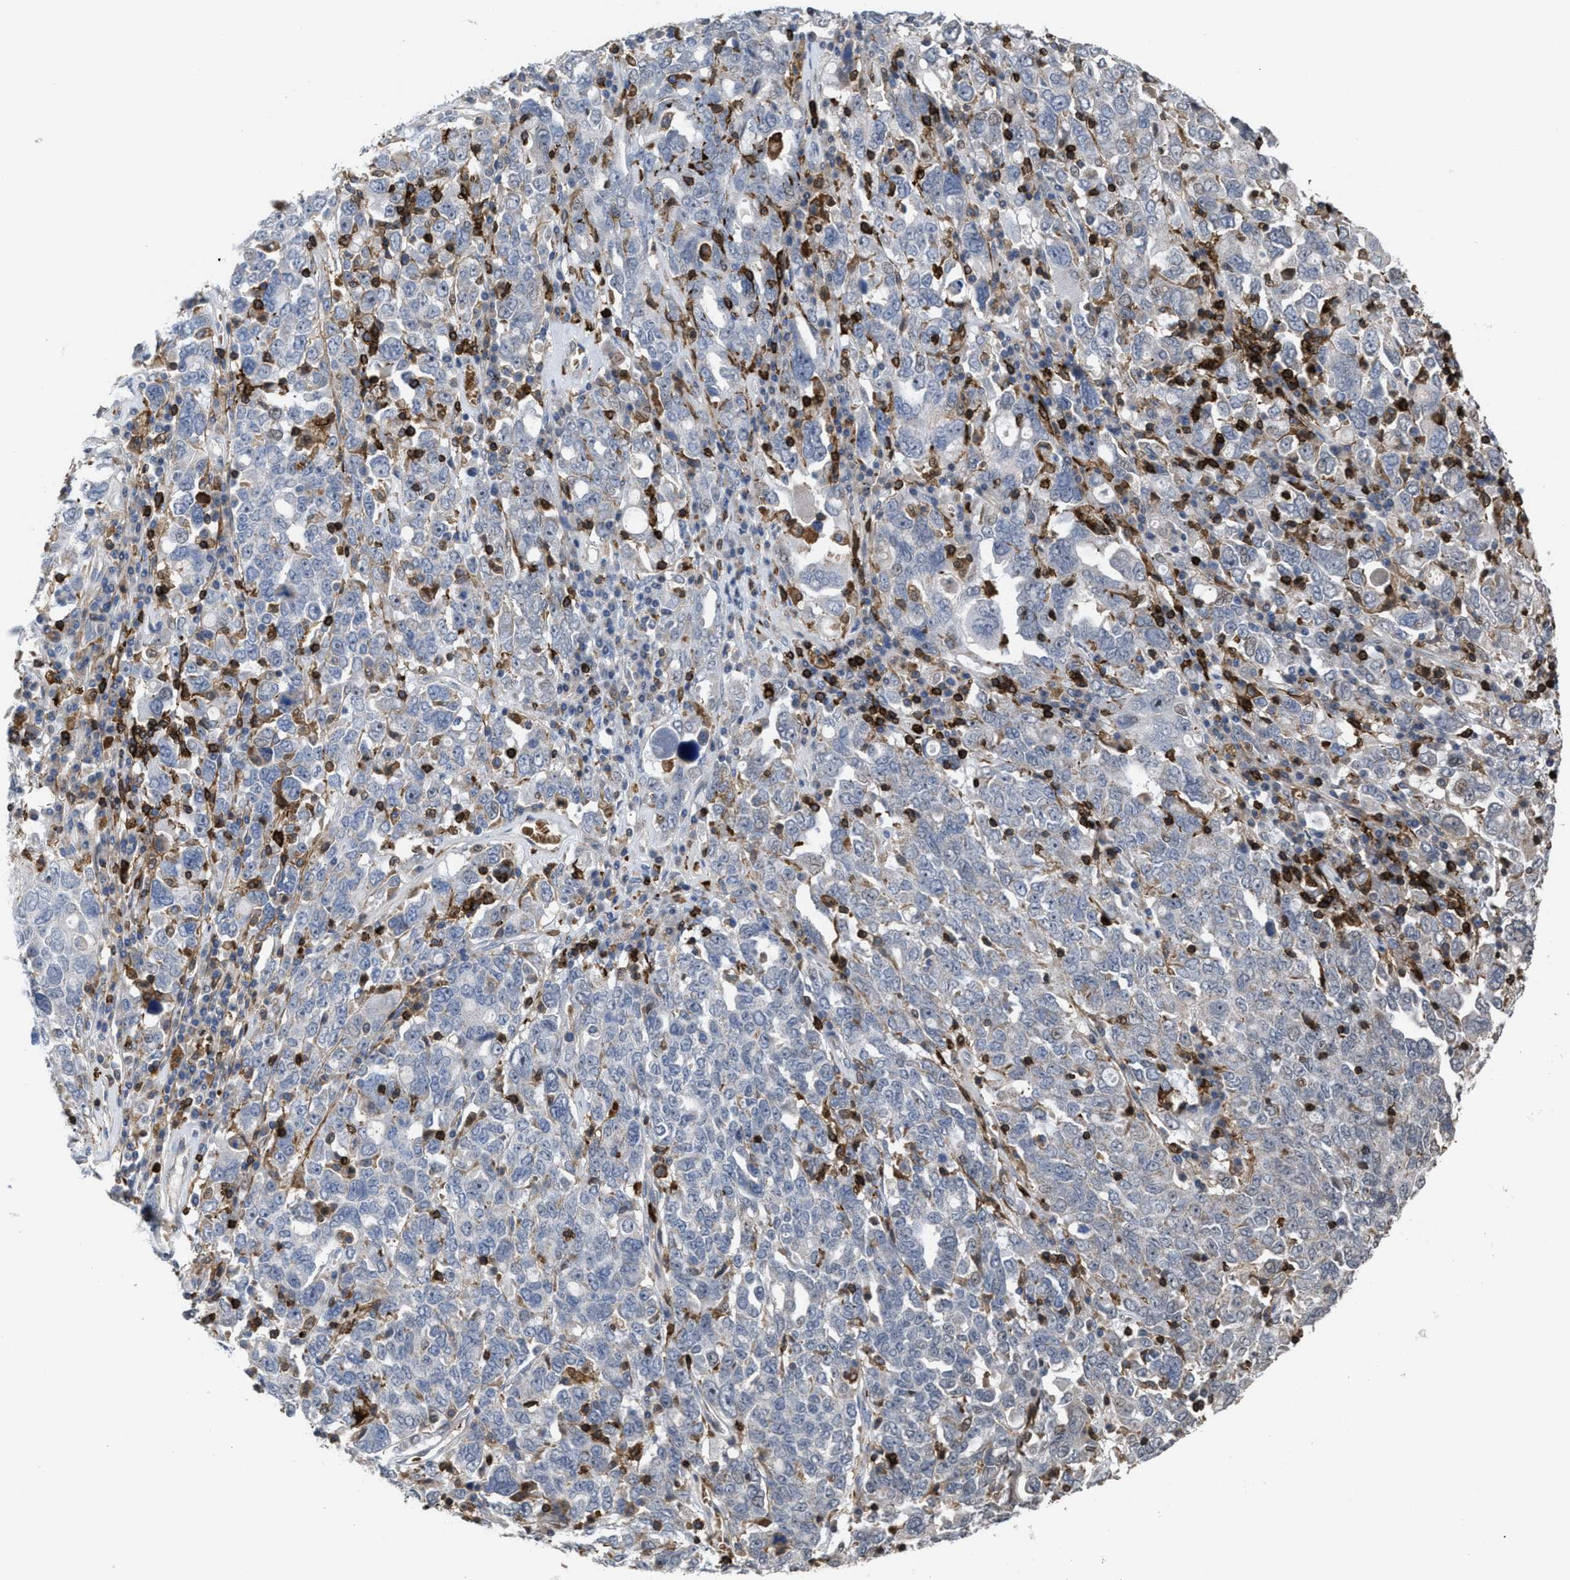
{"staining": {"intensity": "negative", "quantity": "none", "location": "none"}, "tissue": "ovarian cancer", "cell_type": "Tumor cells", "image_type": "cancer", "snomed": [{"axis": "morphology", "description": "Carcinoma, endometroid"}, {"axis": "topography", "description": "Ovary"}], "caption": "The immunohistochemistry micrograph has no significant staining in tumor cells of endometroid carcinoma (ovarian) tissue.", "gene": "PTPRE", "patient": {"sex": "female", "age": 62}}